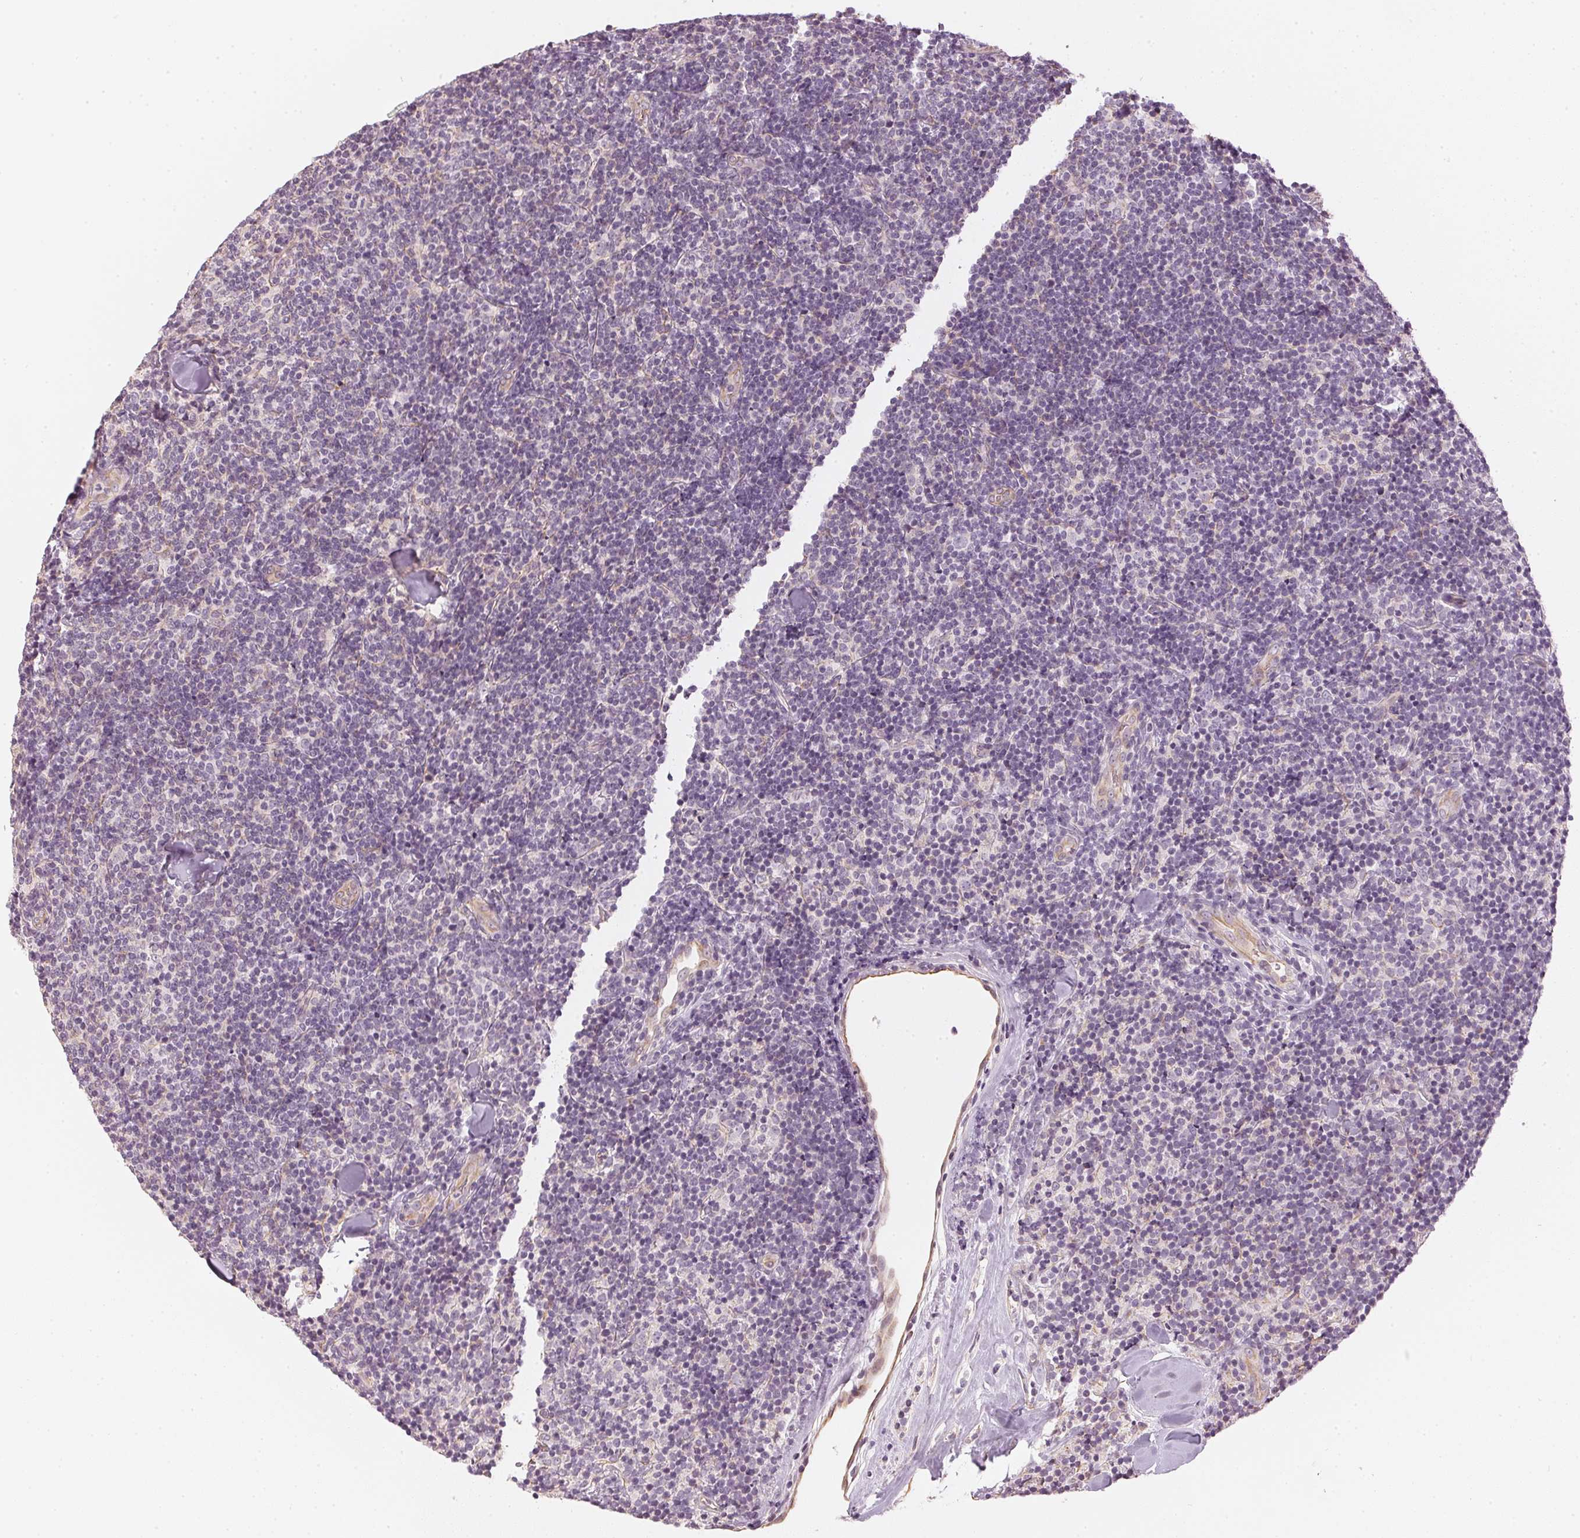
{"staining": {"intensity": "negative", "quantity": "none", "location": "none"}, "tissue": "lymphoma", "cell_type": "Tumor cells", "image_type": "cancer", "snomed": [{"axis": "morphology", "description": "Malignant lymphoma, non-Hodgkin's type, Low grade"}, {"axis": "topography", "description": "Lymph node"}], "caption": "There is no significant staining in tumor cells of low-grade malignant lymphoma, non-Hodgkin's type. The staining was performed using DAB to visualize the protein expression in brown, while the nuclei were stained in blue with hematoxylin (Magnification: 20x).", "gene": "APLP1", "patient": {"sex": "female", "age": 56}}